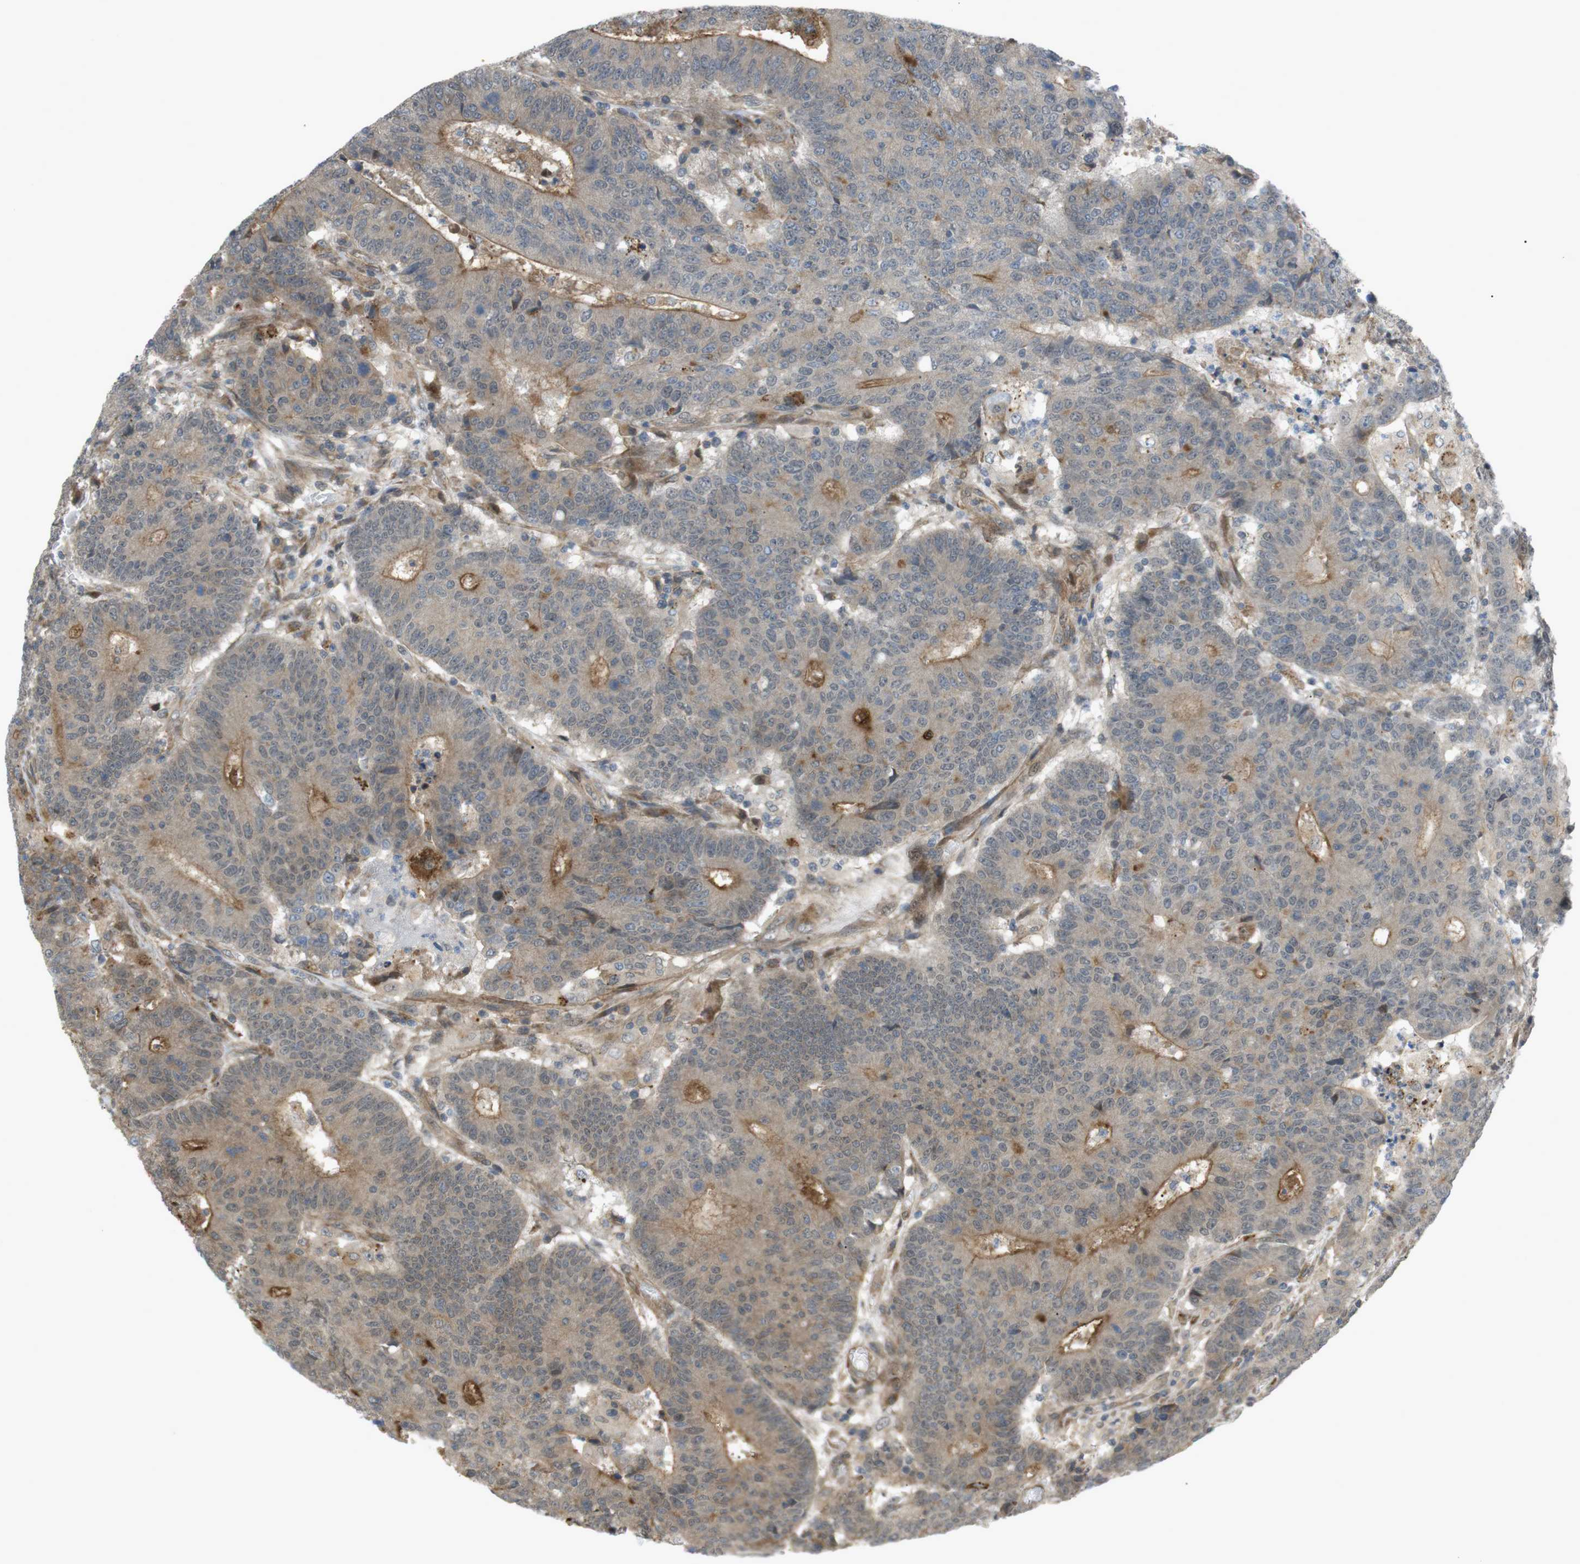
{"staining": {"intensity": "weak", "quantity": "25%-75%", "location": "cytoplasmic/membranous"}, "tissue": "colorectal cancer", "cell_type": "Tumor cells", "image_type": "cancer", "snomed": [{"axis": "morphology", "description": "Normal tissue, NOS"}, {"axis": "morphology", "description": "Adenocarcinoma, NOS"}, {"axis": "topography", "description": "Colon"}], "caption": "Colorectal cancer (adenocarcinoma) tissue reveals weak cytoplasmic/membranous expression in approximately 25%-75% of tumor cells", "gene": "KANK2", "patient": {"sex": "female", "age": 75}}